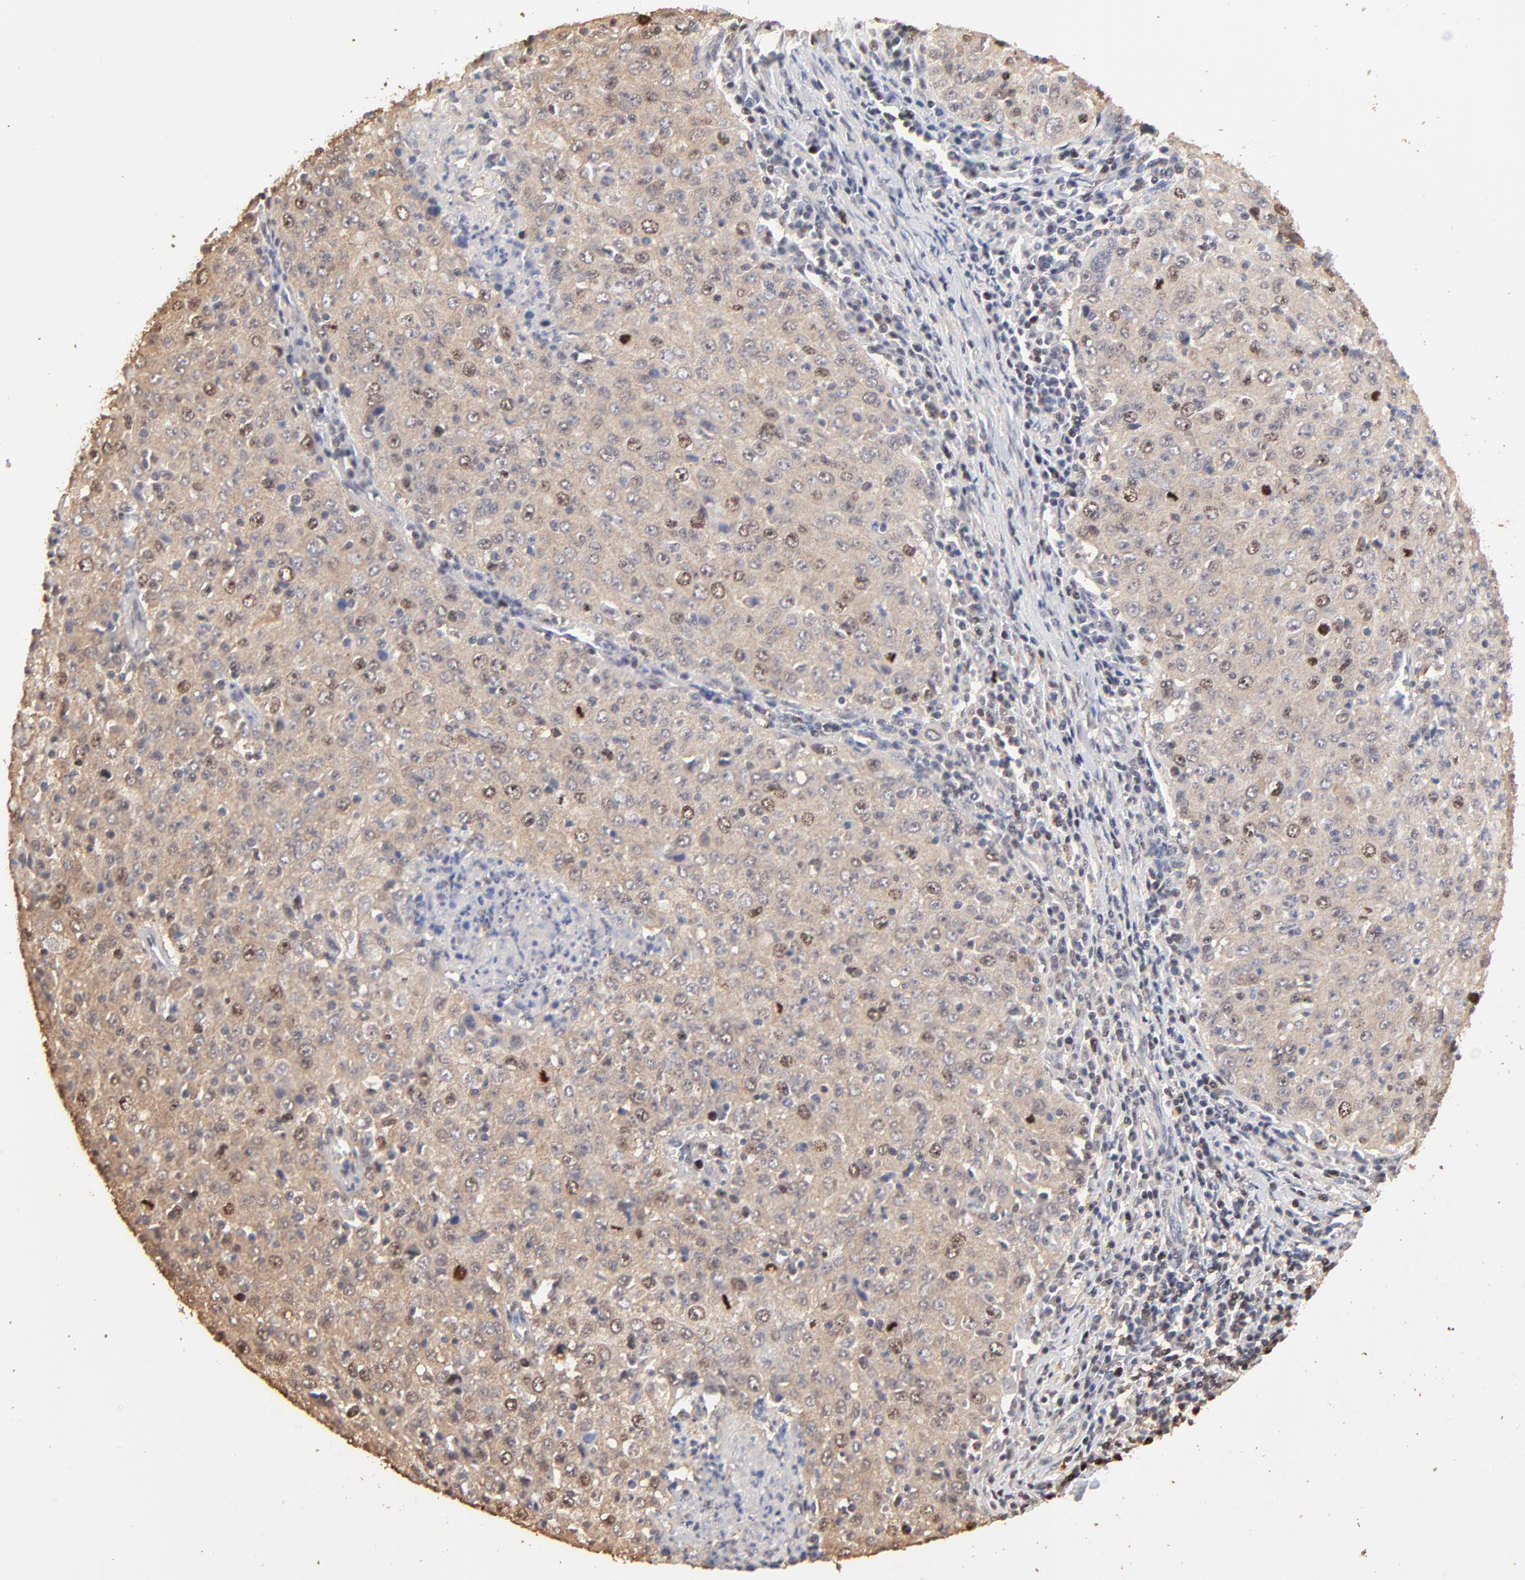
{"staining": {"intensity": "weak", "quantity": "<25%", "location": "cytoplasmic/membranous,nuclear"}, "tissue": "cervical cancer", "cell_type": "Tumor cells", "image_type": "cancer", "snomed": [{"axis": "morphology", "description": "Squamous cell carcinoma, NOS"}, {"axis": "topography", "description": "Cervix"}], "caption": "A histopathology image of cervical cancer (squamous cell carcinoma) stained for a protein shows no brown staining in tumor cells.", "gene": "BIRC5", "patient": {"sex": "female", "age": 27}}